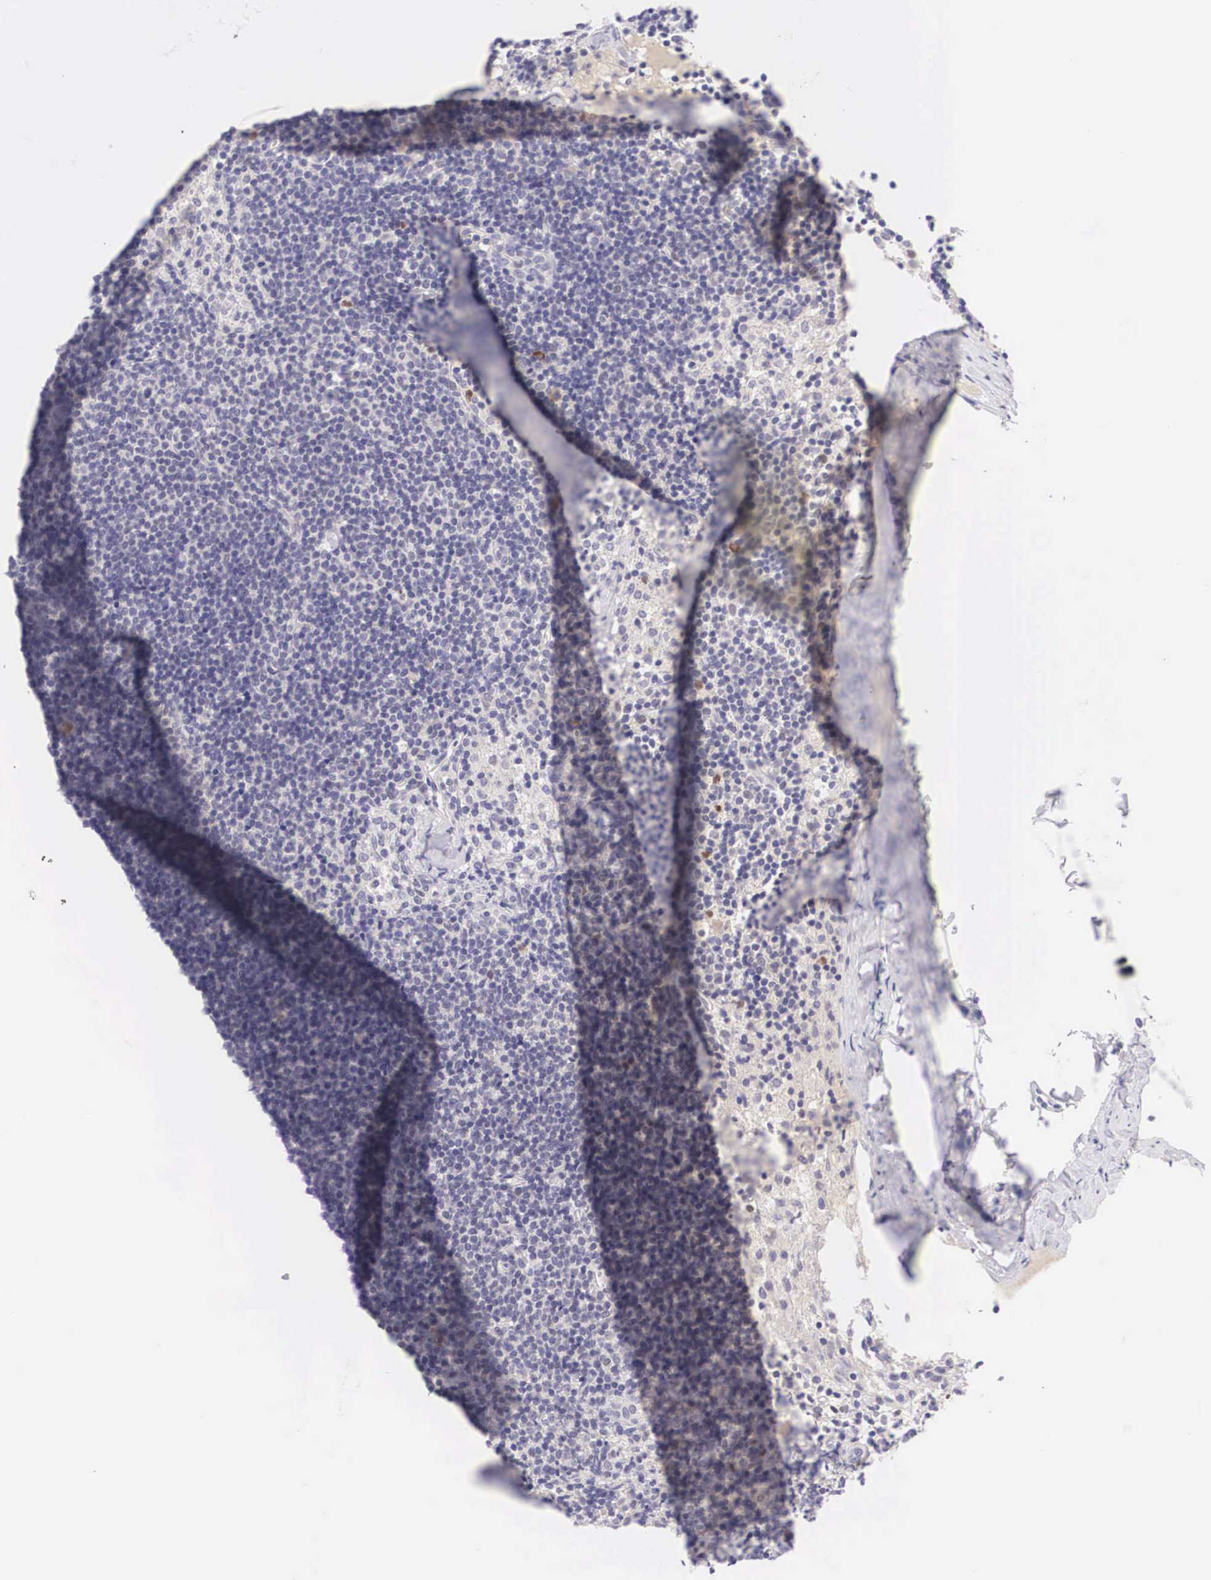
{"staining": {"intensity": "moderate", "quantity": "25%-75%", "location": "nuclear"}, "tissue": "lymph node", "cell_type": "Germinal center cells", "image_type": "normal", "snomed": [{"axis": "morphology", "description": "Normal tissue, NOS"}, {"axis": "topography", "description": "Lymph node"}], "caption": "A brown stain highlights moderate nuclear positivity of a protein in germinal center cells of unremarkable human lymph node. (DAB IHC, brown staining for protein, blue staining for nuclei).", "gene": "BCL6", "patient": {"sex": "female", "age": 35}}